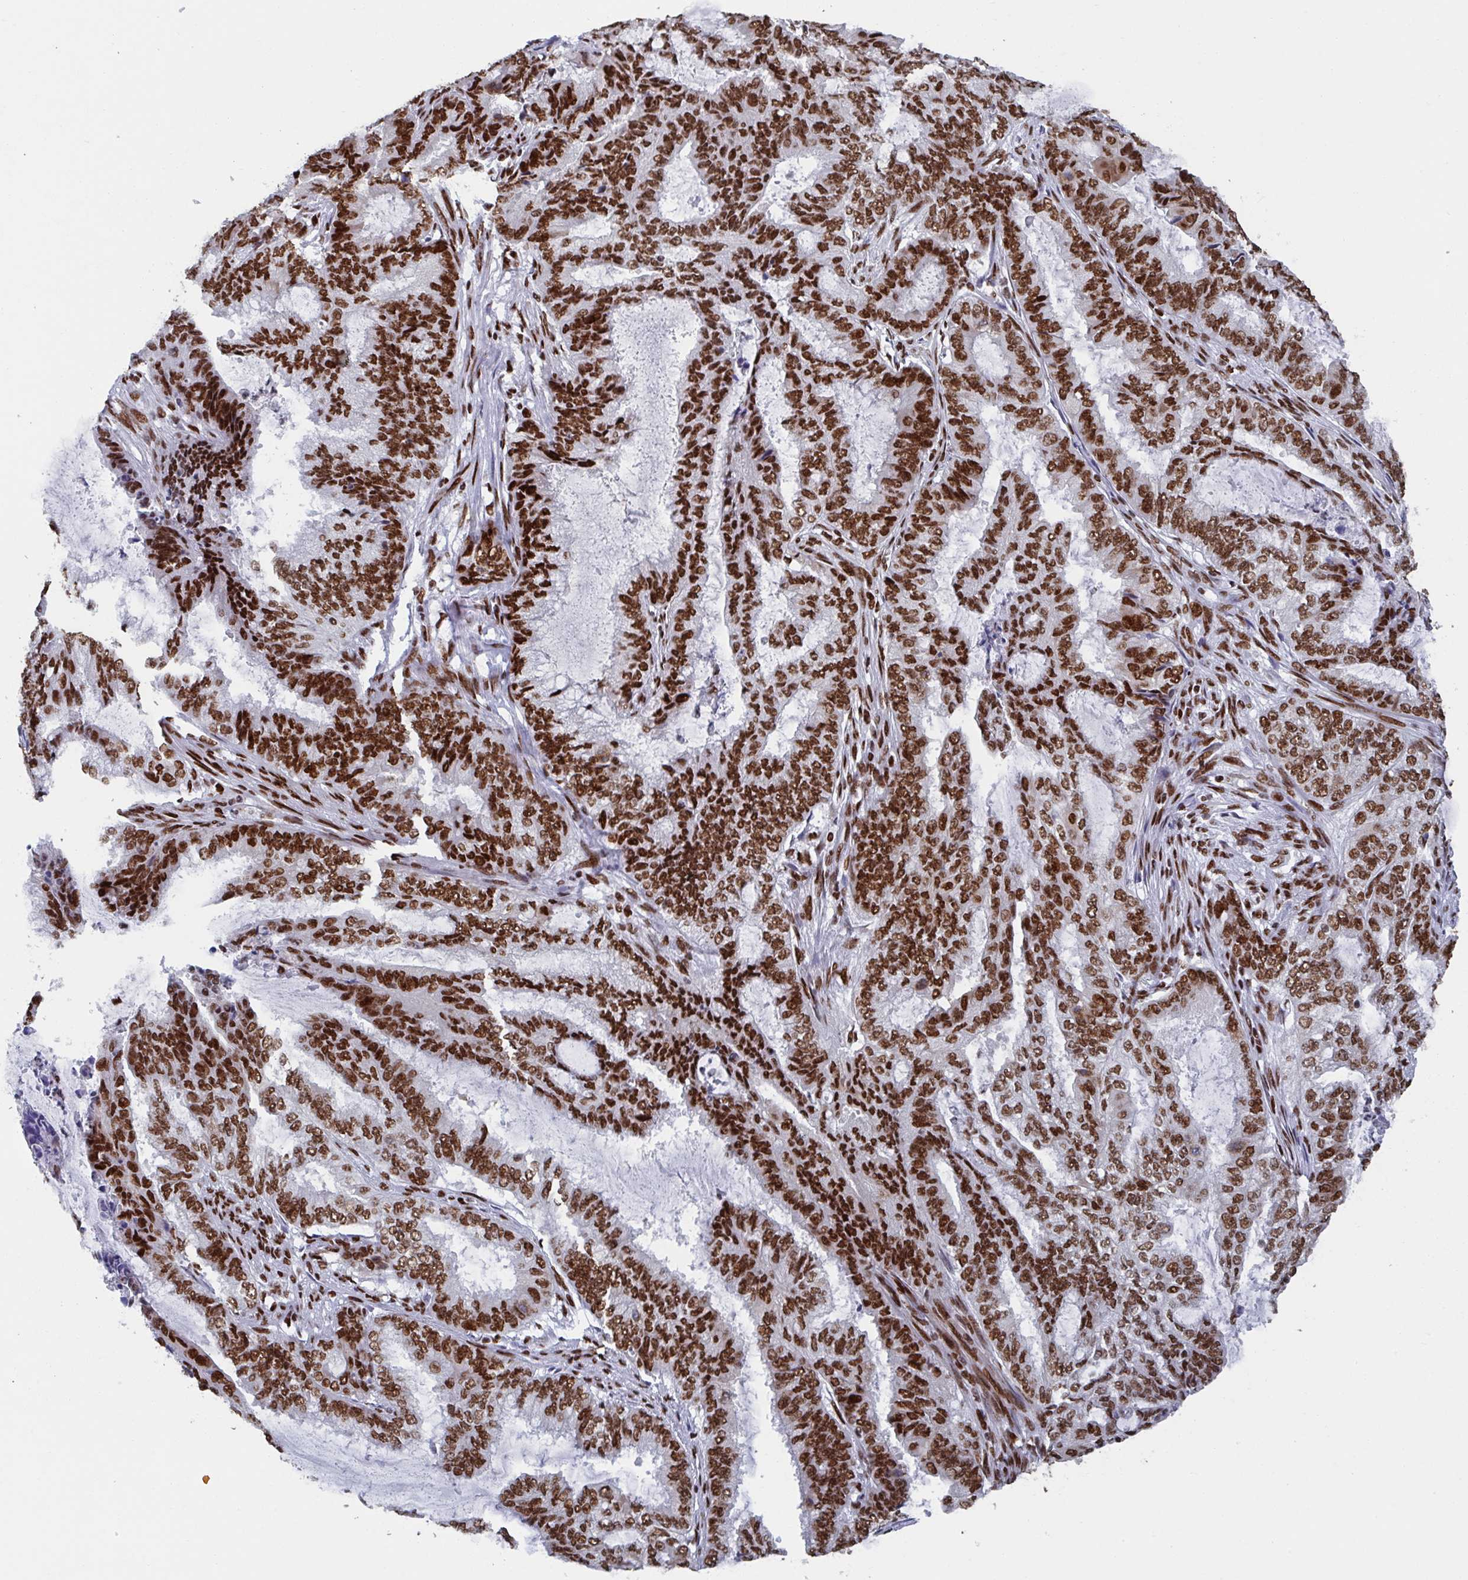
{"staining": {"intensity": "strong", "quantity": ">75%", "location": "nuclear"}, "tissue": "endometrial cancer", "cell_type": "Tumor cells", "image_type": "cancer", "snomed": [{"axis": "morphology", "description": "Adenocarcinoma, NOS"}, {"axis": "topography", "description": "Endometrium"}], "caption": "Immunohistochemistry (IHC) (DAB) staining of endometrial cancer reveals strong nuclear protein expression in approximately >75% of tumor cells. (DAB IHC, brown staining for protein, blue staining for nuclei).", "gene": "ZNF607", "patient": {"sex": "female", "age": 51}}